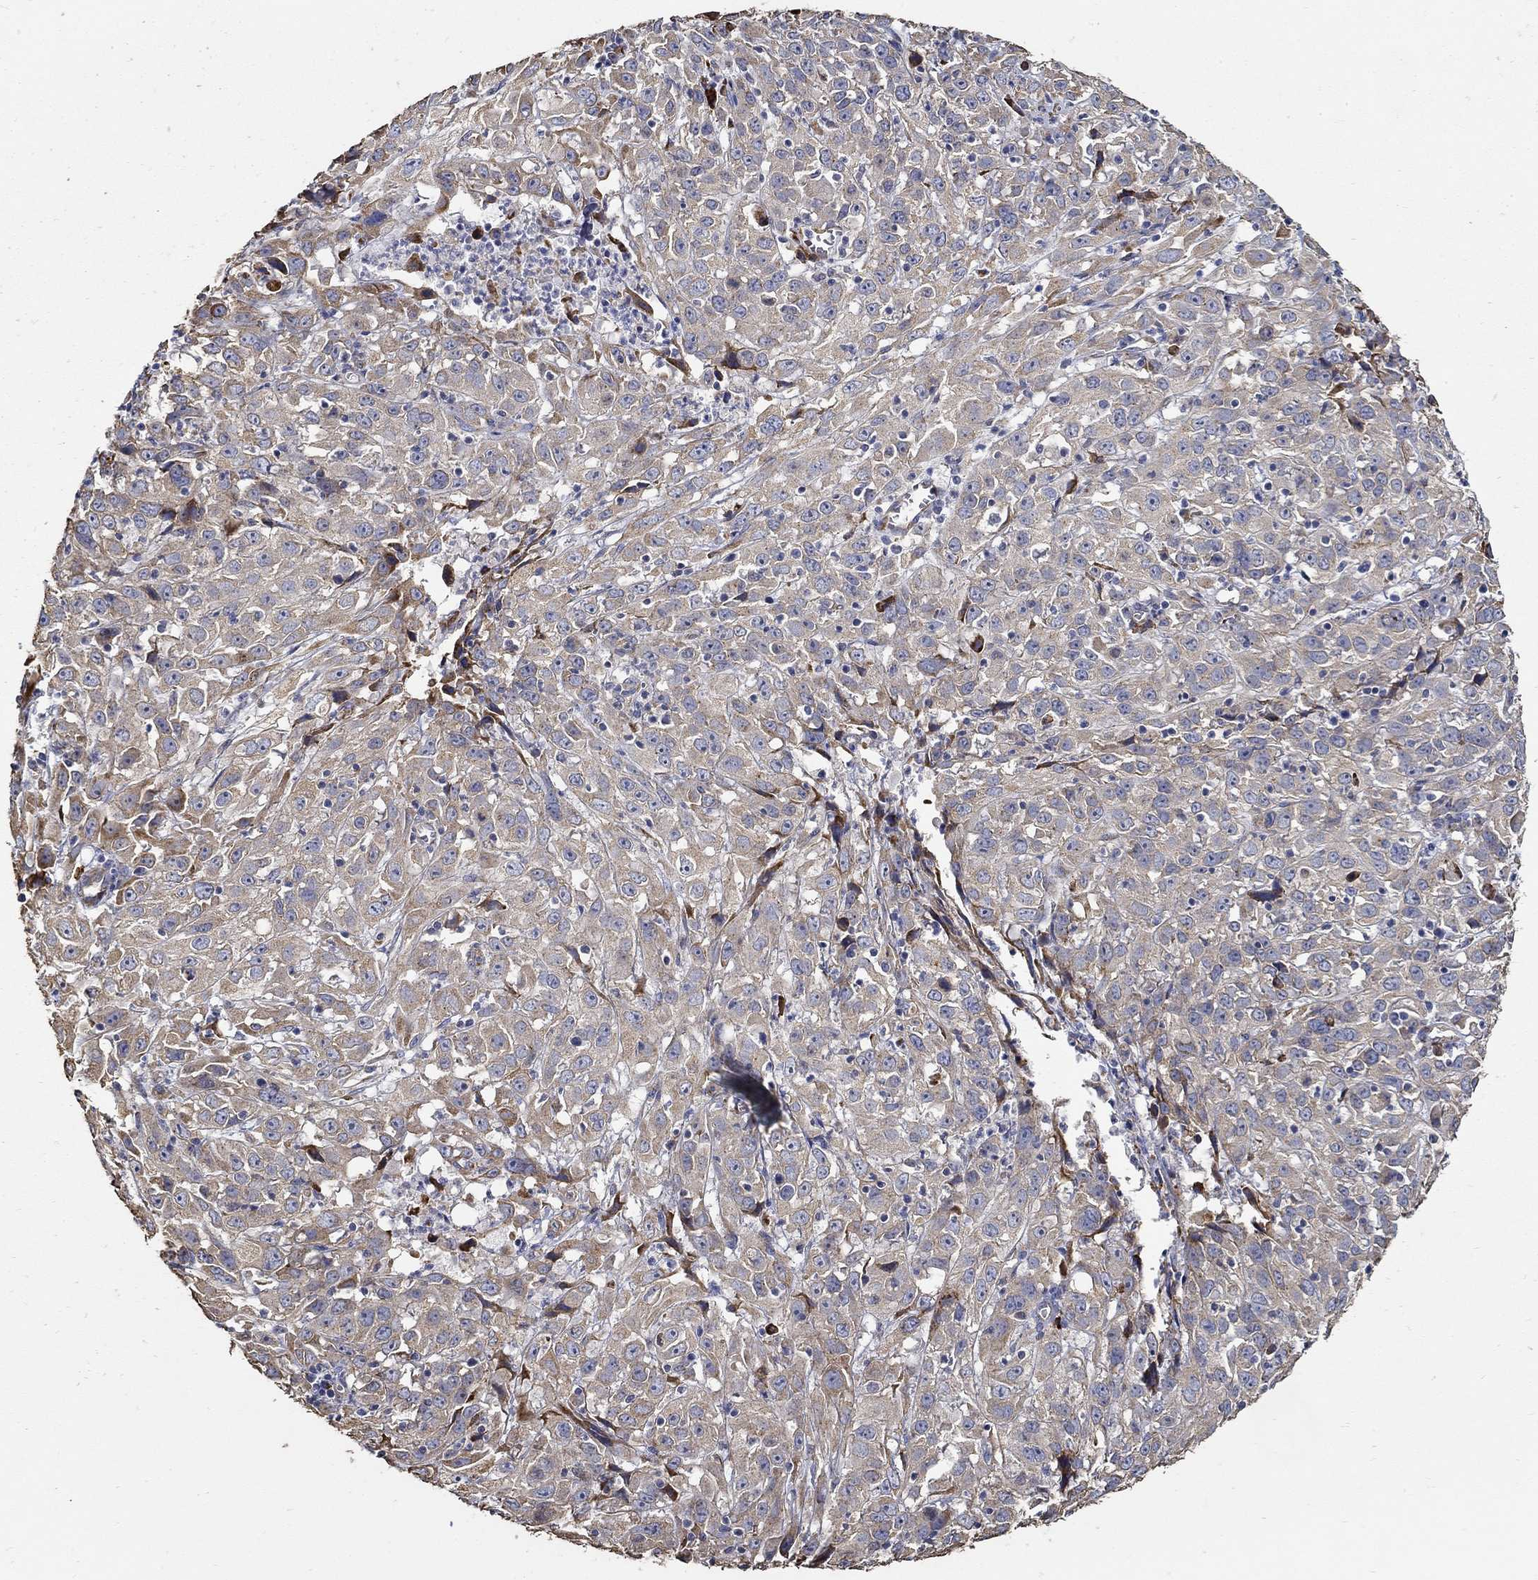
{"staining": {"intensity": "moderate", "quantity": "<25%", "location": "cytoplasmic/membranous"}, "tissue": "cervical cancer", "cell_type": "Tumor cells", "image_type": "cancer", "snomed": [{"axis": "morphology", "description": "Squamous cell carcinoma, NOS"}, {"axis": "topography", "description": "Cervix"}], "caption": "A high-resolution image shows immunohistochemistry staining of squamous cell carcinoma (cervical), which reveals moderate cytoplasmic/membranous expression in about <25% of tumor cells.", "gene": "EMILIN3", "patient": {"sex": "female", "age": 32}}